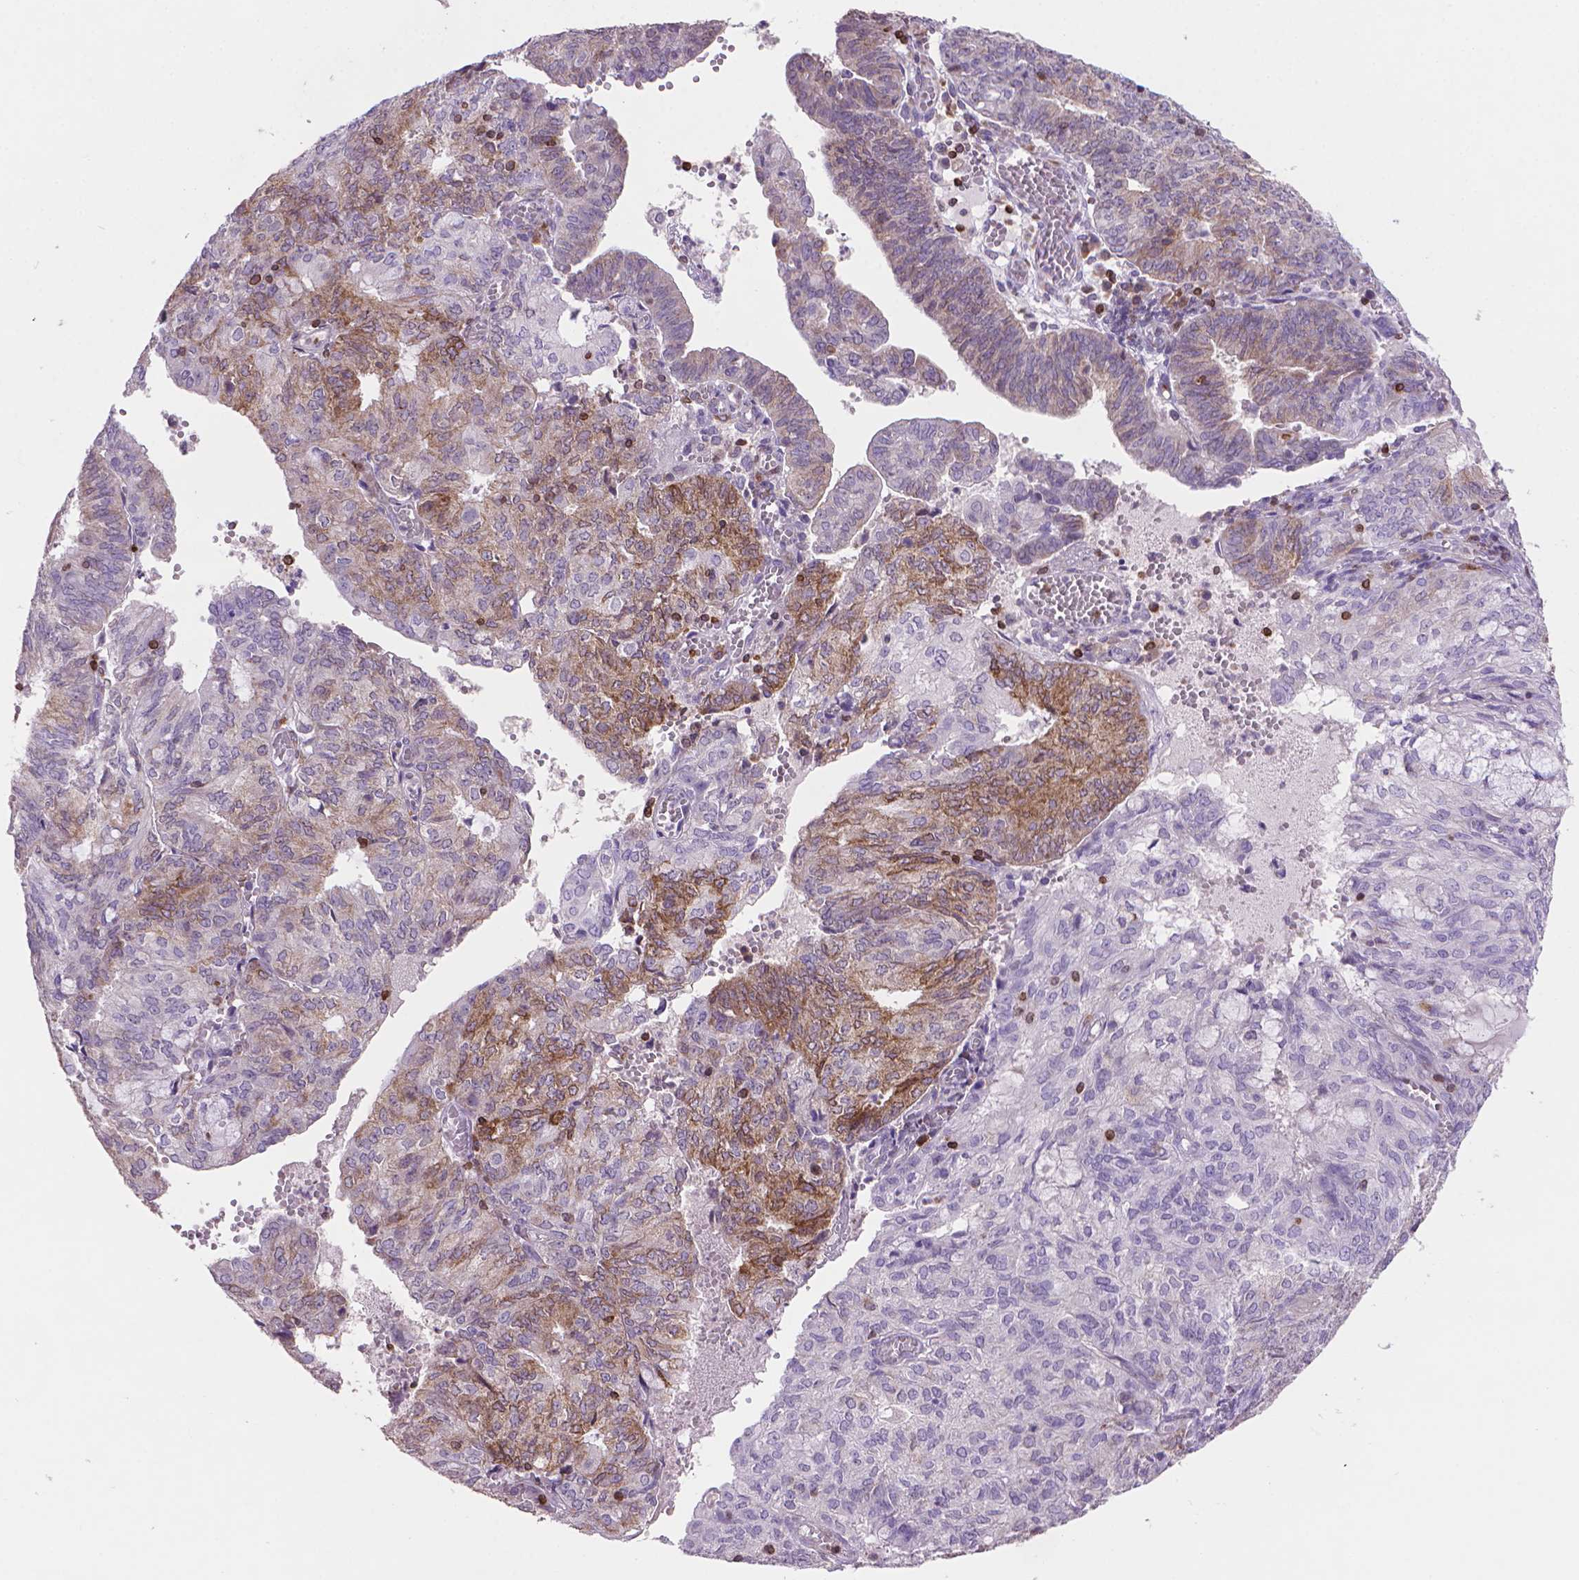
{"staining": {"intensity": "moderate", "quantity": "<25%", "location": "cytoplasmic/membranous"}, "tissue": "endometrial cancer", "cell_type": "Tumor cells", "image_type": "cancer", "snomed": [{"axis": "morphology", "description": "Adenocarcinoma, NOS"}, {"axis": "topography", "description": "Endometrium"}], "caption": "A brown stain highlights moderate cytoplasmic/membranous staining of a protein in human endometrial adenocarcinoma tumor cells.", "gene": "BCL2", "patient": {"sex": "female", "age": 82}}